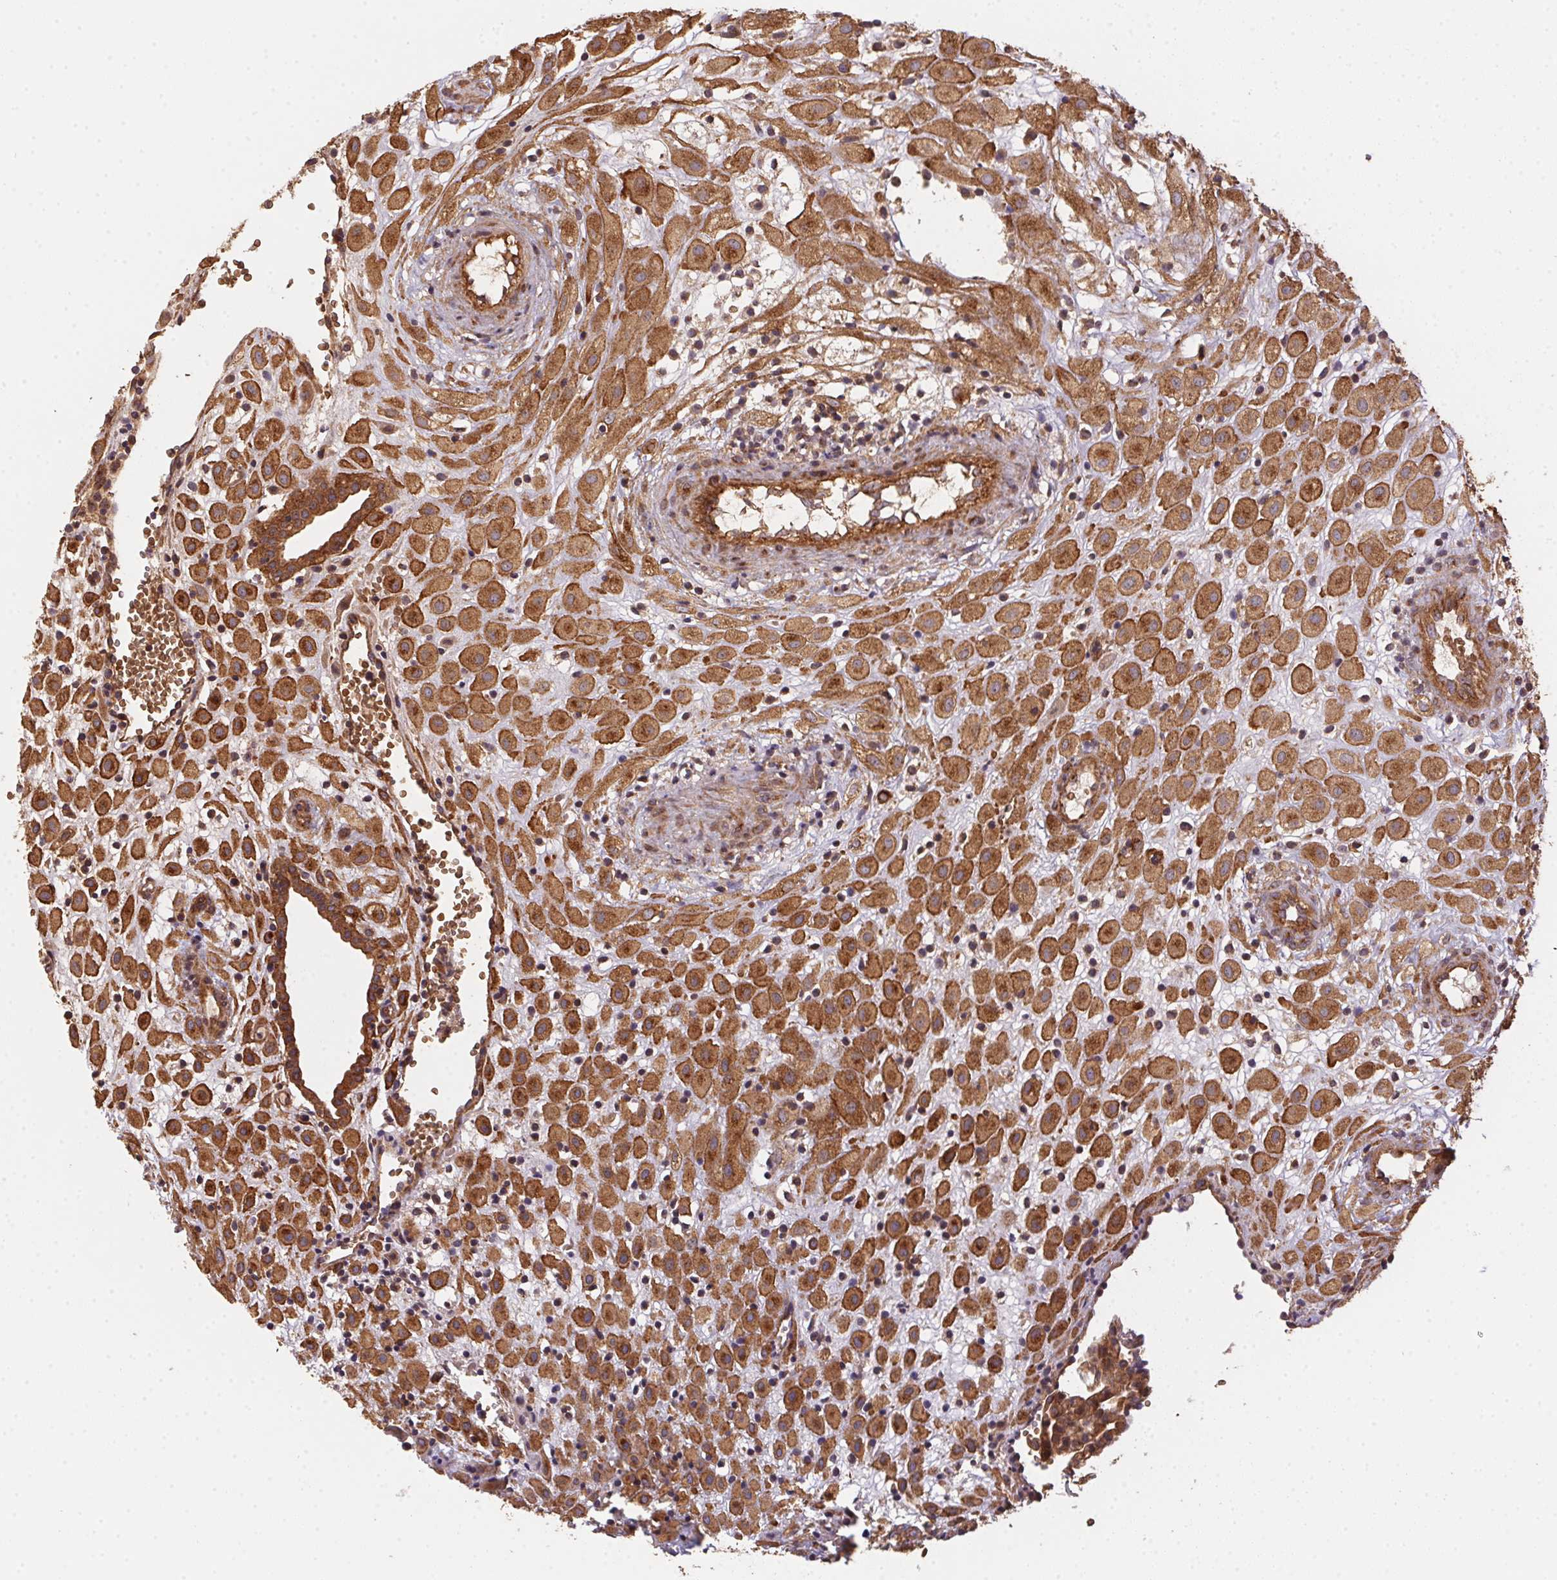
{"staining": {"intensity": "strong", "quantity": ">75%", "location": "cytoplasmic/membranous"}, "tissue": "placenta", "cell_type": "Decidual cells", "image_type": "normal", "snomed": [{"axis": "morphology", "description": "Normal tissue, NOS"}, {"axis": "topography", "description": "Placenta"}], "caption": "Brown immunohistochemical staining in unremarkable placenta exhibits strong cytoplasmic/membranous staining in about >75% of decidual cells.", "gene": "USE1", "patient": {"sex": "female", "age": 24}}